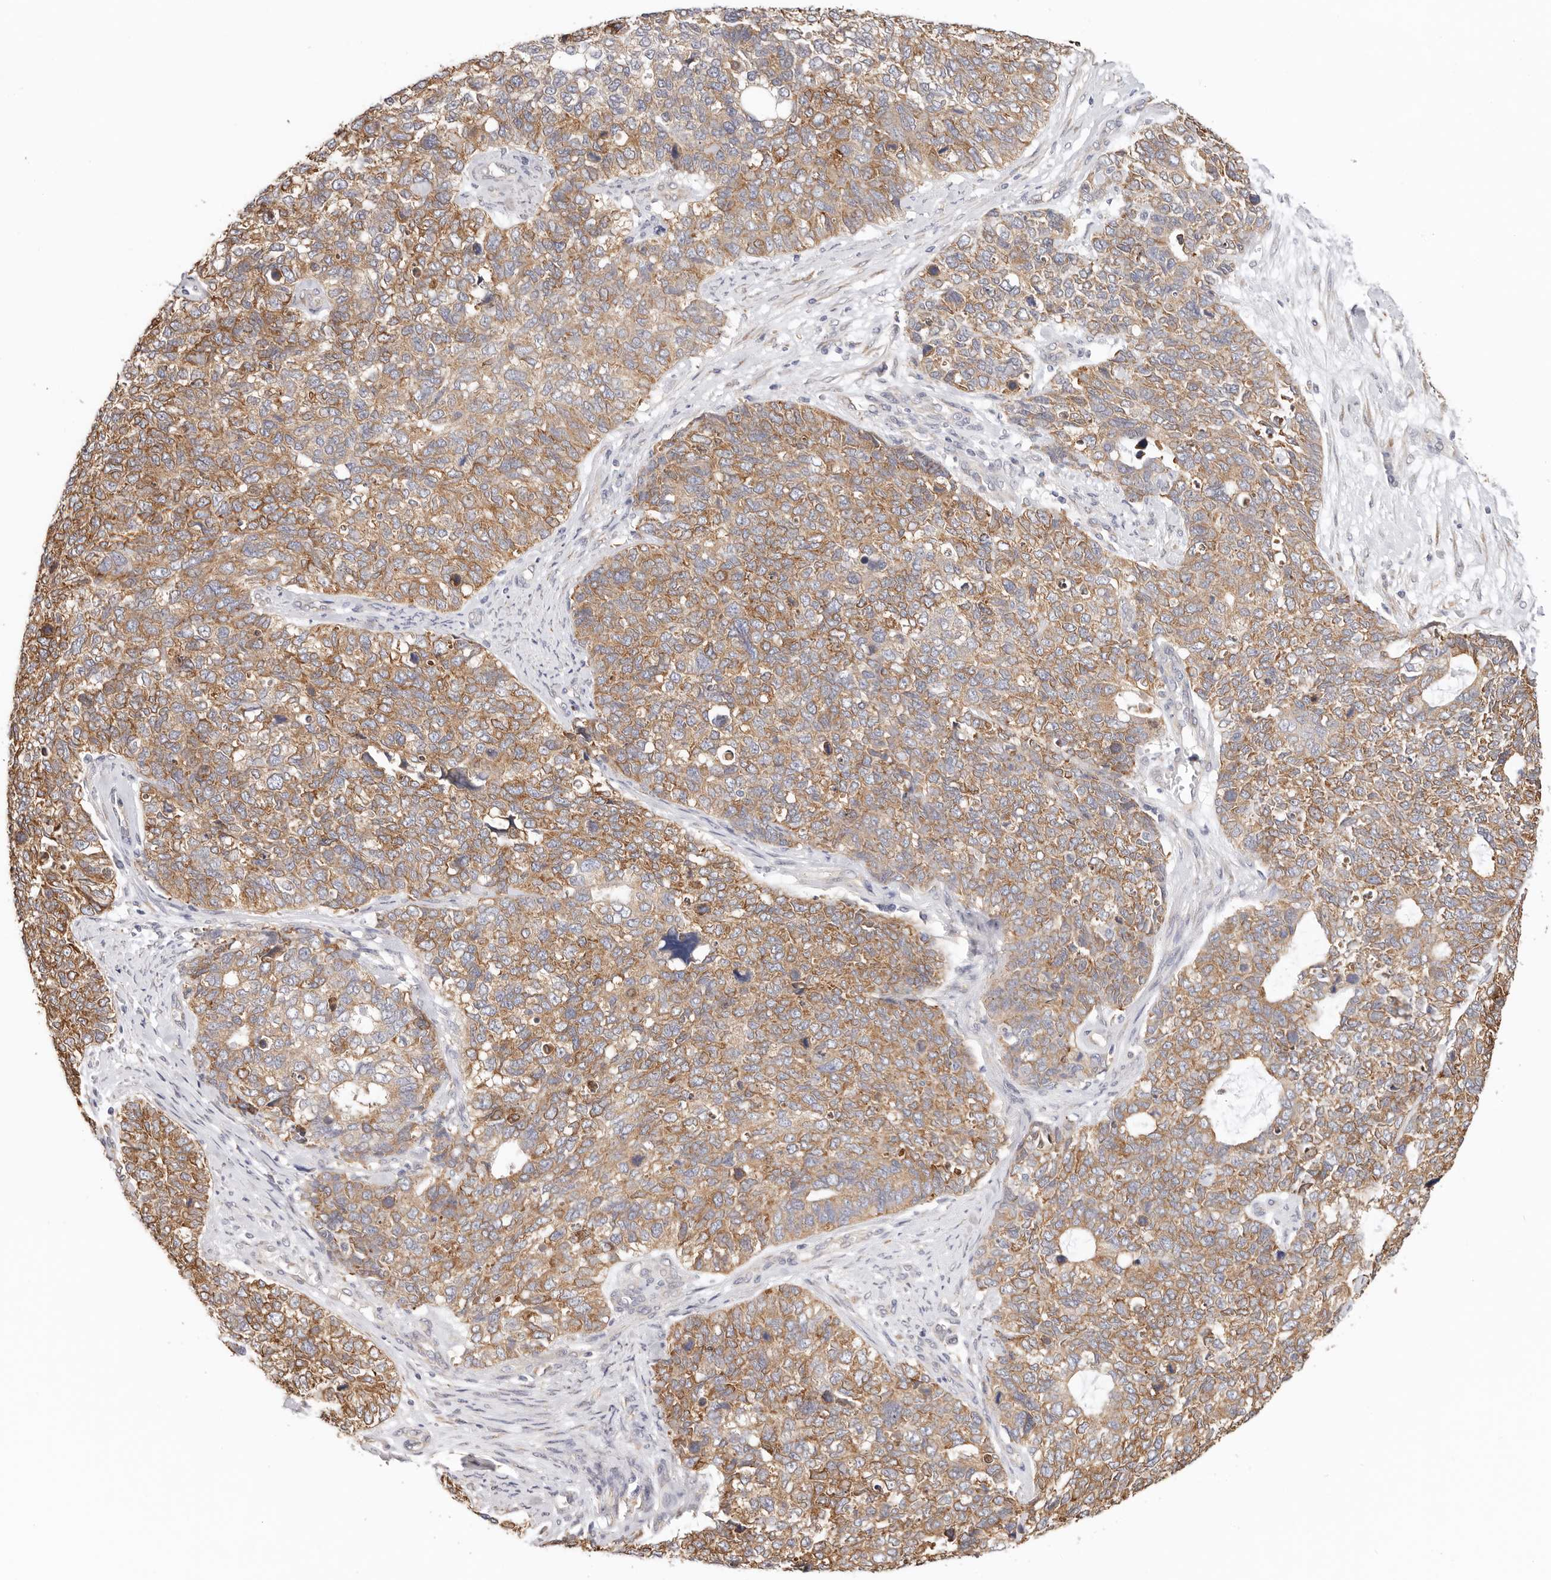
{"staining": {"intensity": "moderate", "quantity": ">75%", "location": "cytoplasmic/membranous"}, "tissue": "cervical cancer", "cell_type": "Tumor cells", "image_type": "cancer", "snomed": [{"axis": "morphology", "description": "Squamous cell carcinoma, NOS"}, {"axis": "topography", "description": "Cervix"}], "caption": "Moderate cytoplasmic/membranous expression is identified in about >75% of tumor cells in cervical cancer.", "gene": "AFDN", "patient": {"sex": "female", "age": 63}}